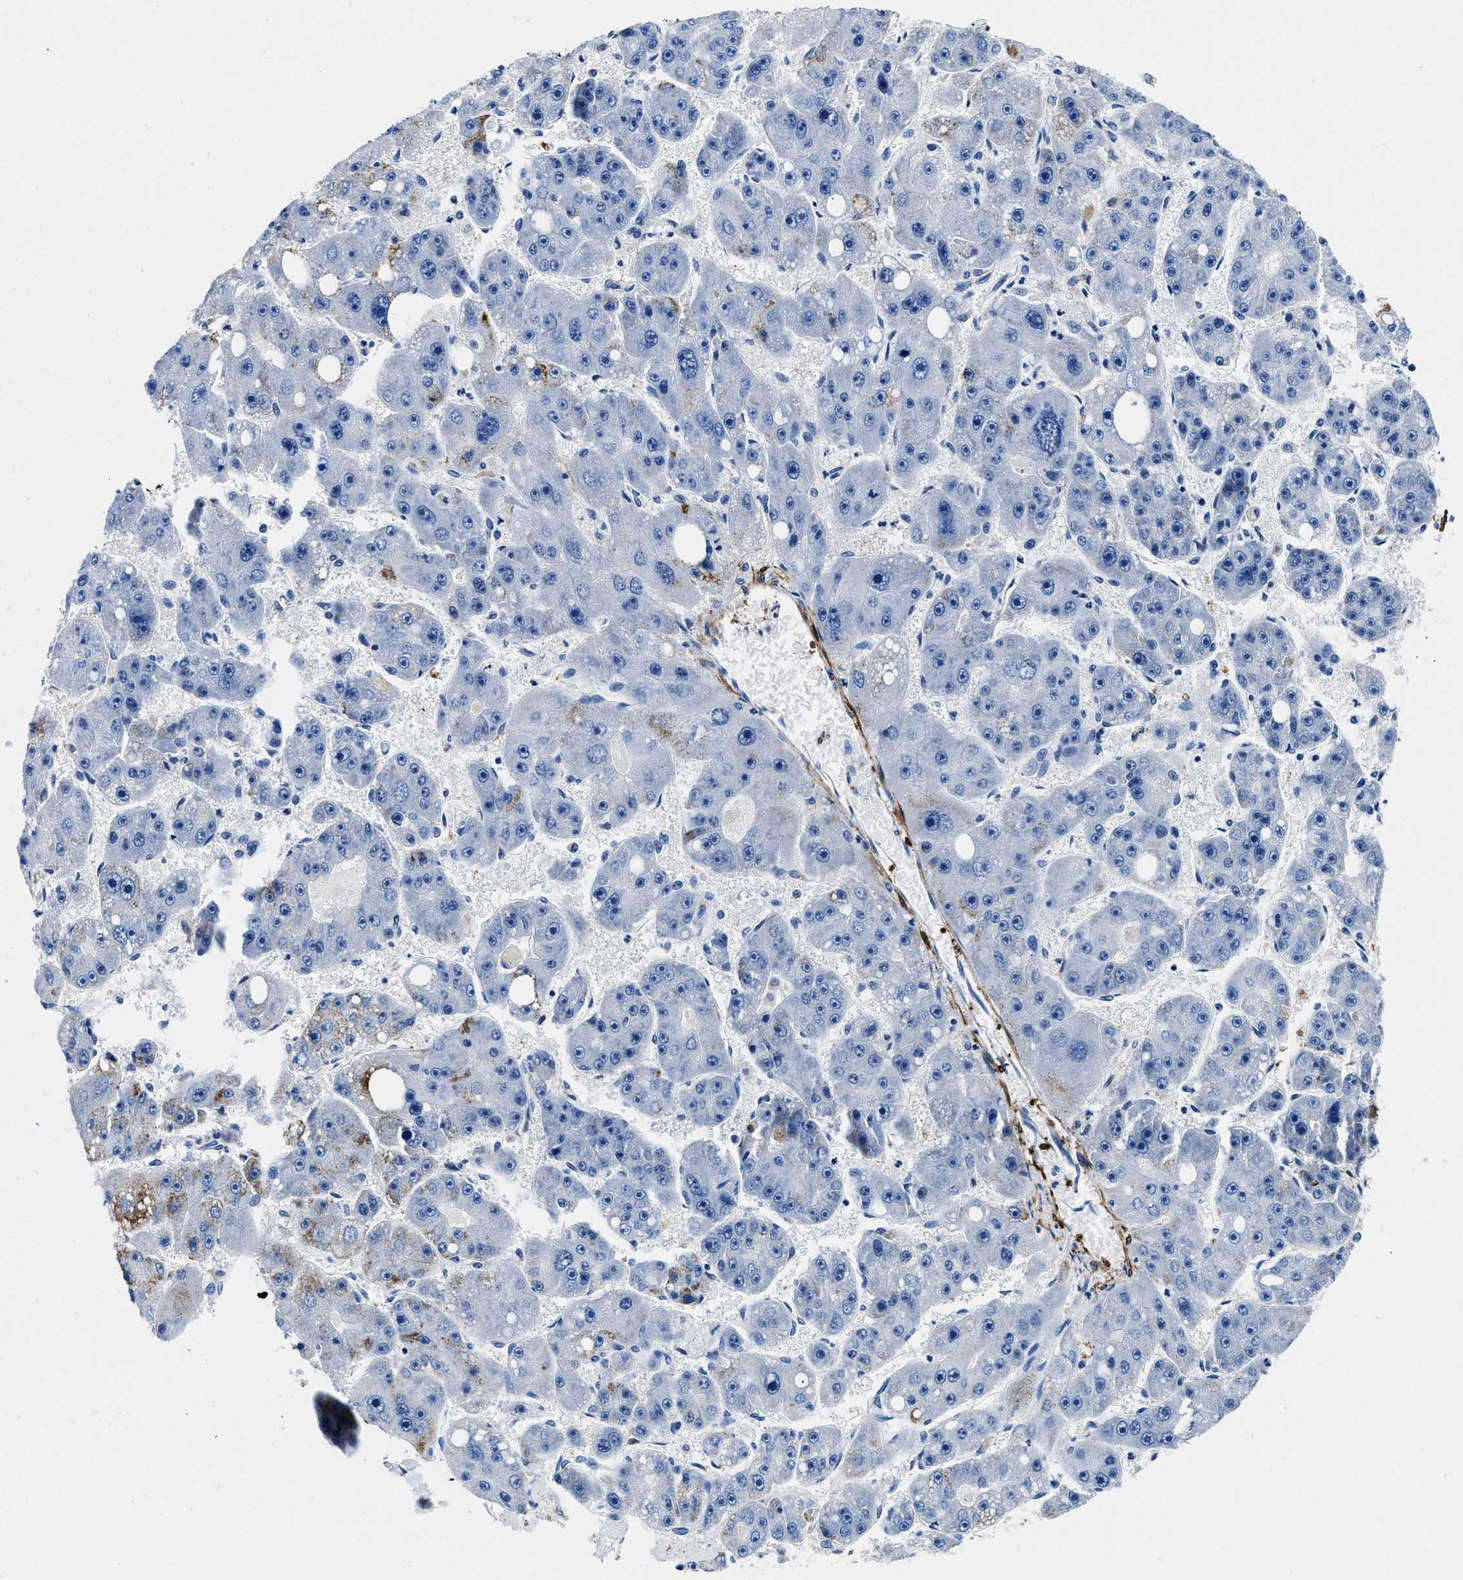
{"staining": {"intensity": "moderate", "quantity": "25%-75%", "location": "cytoplasmic/membranous"}, "tissue": "liver cancer", "cell_type": "Tumor cells", "image_type": "cancer", "snomed": [{"axis": "morphology", "description": "Carcinoma, Hepatocellular, NOS"}, {"axis": "topography", "description": "Liver"}], "caption": "Protein staining displays moderate cytoplasmic/membranous expression in approximately 25%-75% of tumor cells in hepatocellular carcinoma (liver).", "gene": "TEX261", "patient": {"sex": "female", "age": 61}}